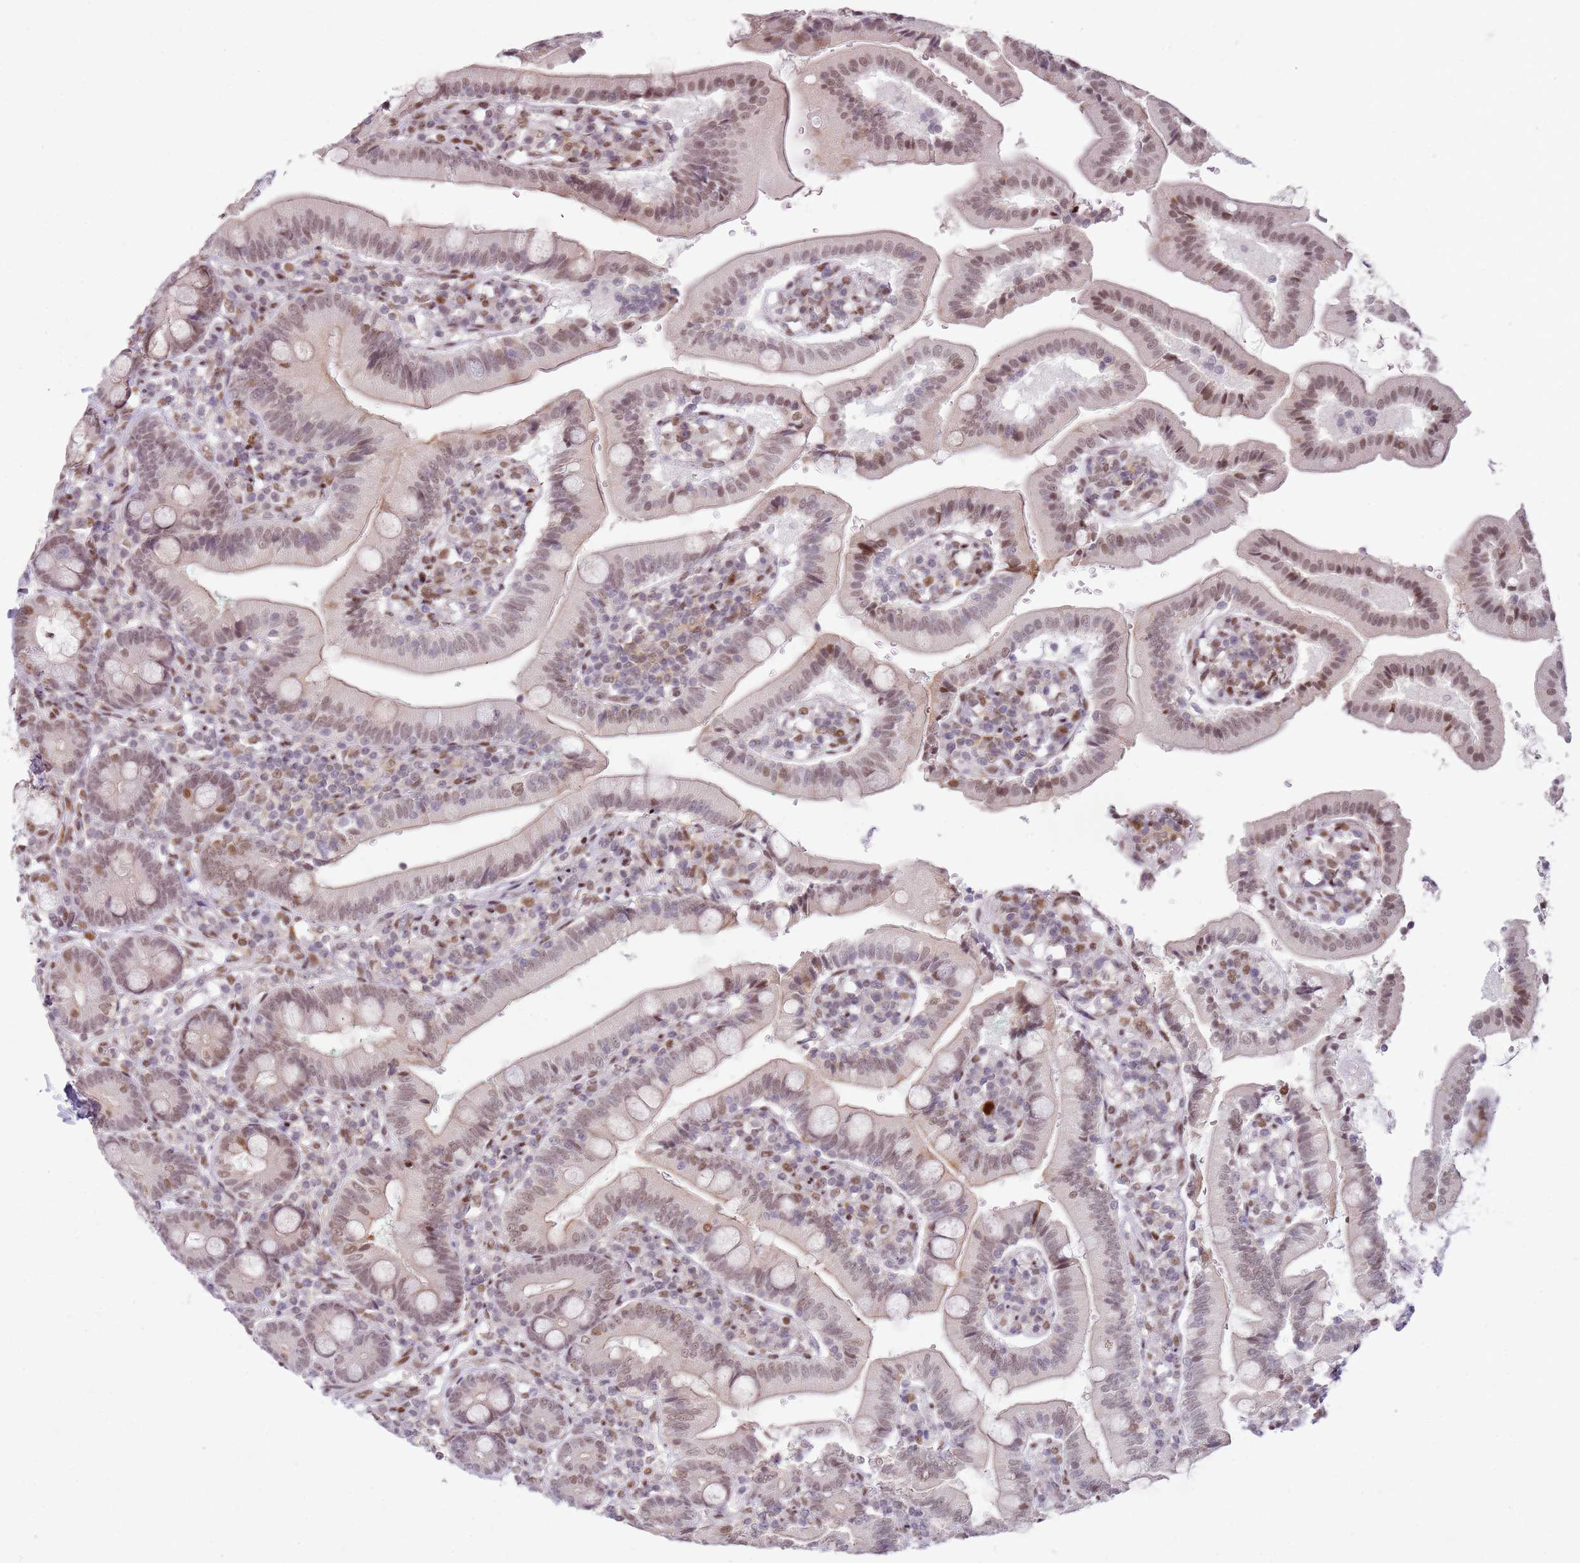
{"staining": {"intensity": "moderate", "quantity": "25%-75%", "location": "nuclear"}, "tissue": "duodenum", "cell_type": "Glandular cells", "image_type": "normal", "snomed": [{"axis": "morphology", "description": "Normal tissue, NOS"}, {"axis": "topography", "description": "Duodenum"}], "caption": "Immunohistochemical staining of unremarkable duodenum exhibits moderate nuclear protein staining in about 25%-75% of glandular cells. The protein is shown in brown color, while the nuclei are stained blue.", "gene": "PHC2", "patient": {"sex": "female", "age": 67}}